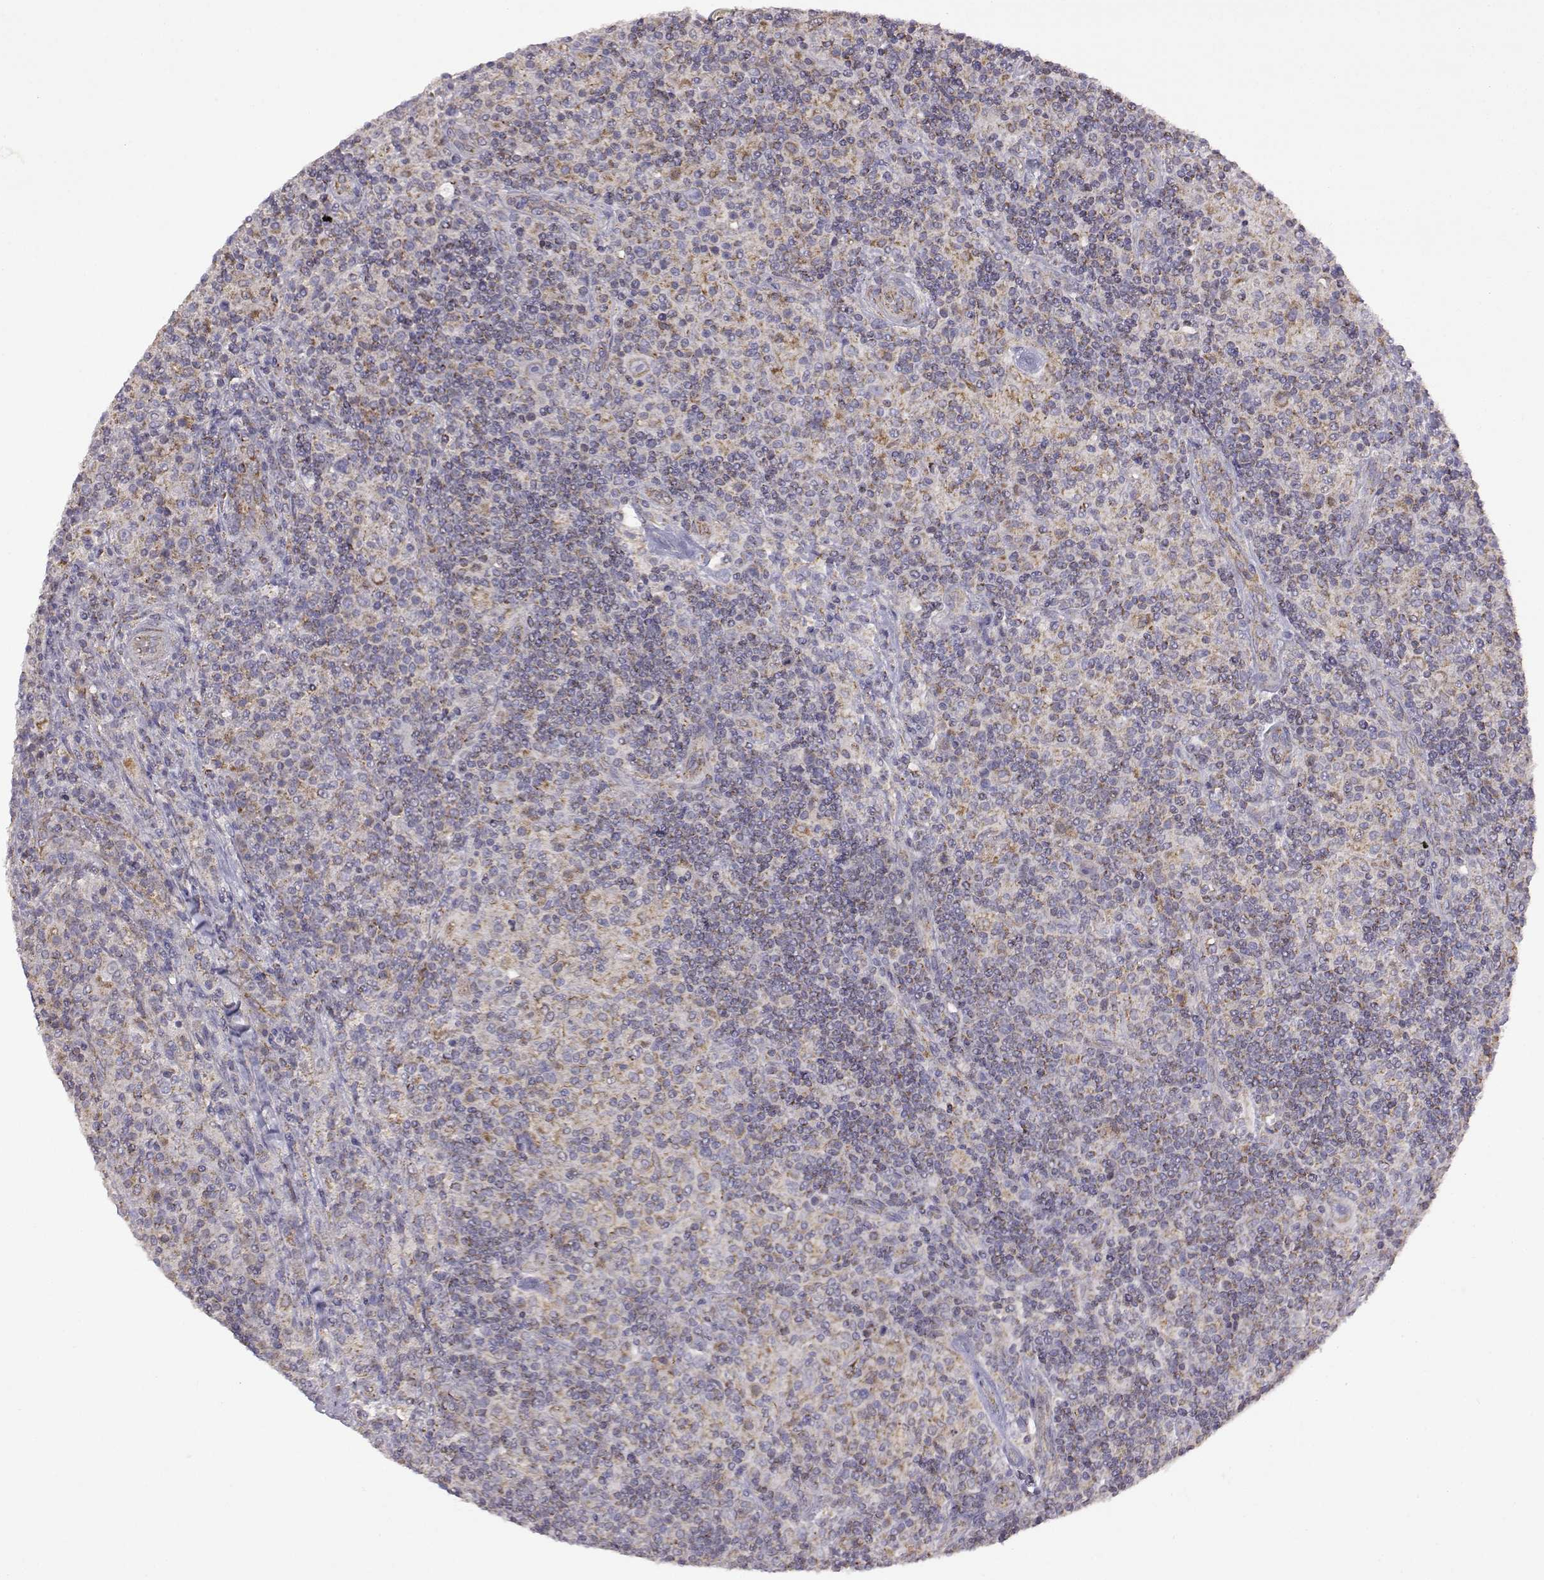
{"staining": {"intensity": "weak", "quantity": "25%-75%", "location": "cytoplasmic/membranous"}, "tissue": "lymphoma", "cell_type": "Tumor cells", "image_type": "cancer", "snomed": [{"axis": "morphology", "description": "Hodgkin's disease, NOS"}, {"axis": "topography", "description": "Lymph node"}], "caption": "This image shows immunohistochemistry staining of human Hodgkin's disease, with low weak cytoplasmic/membranous staining in approximately 25%-75% of tumor cells.", "gene": "DDC", "patient": {"sex": "male", "age": 70}}